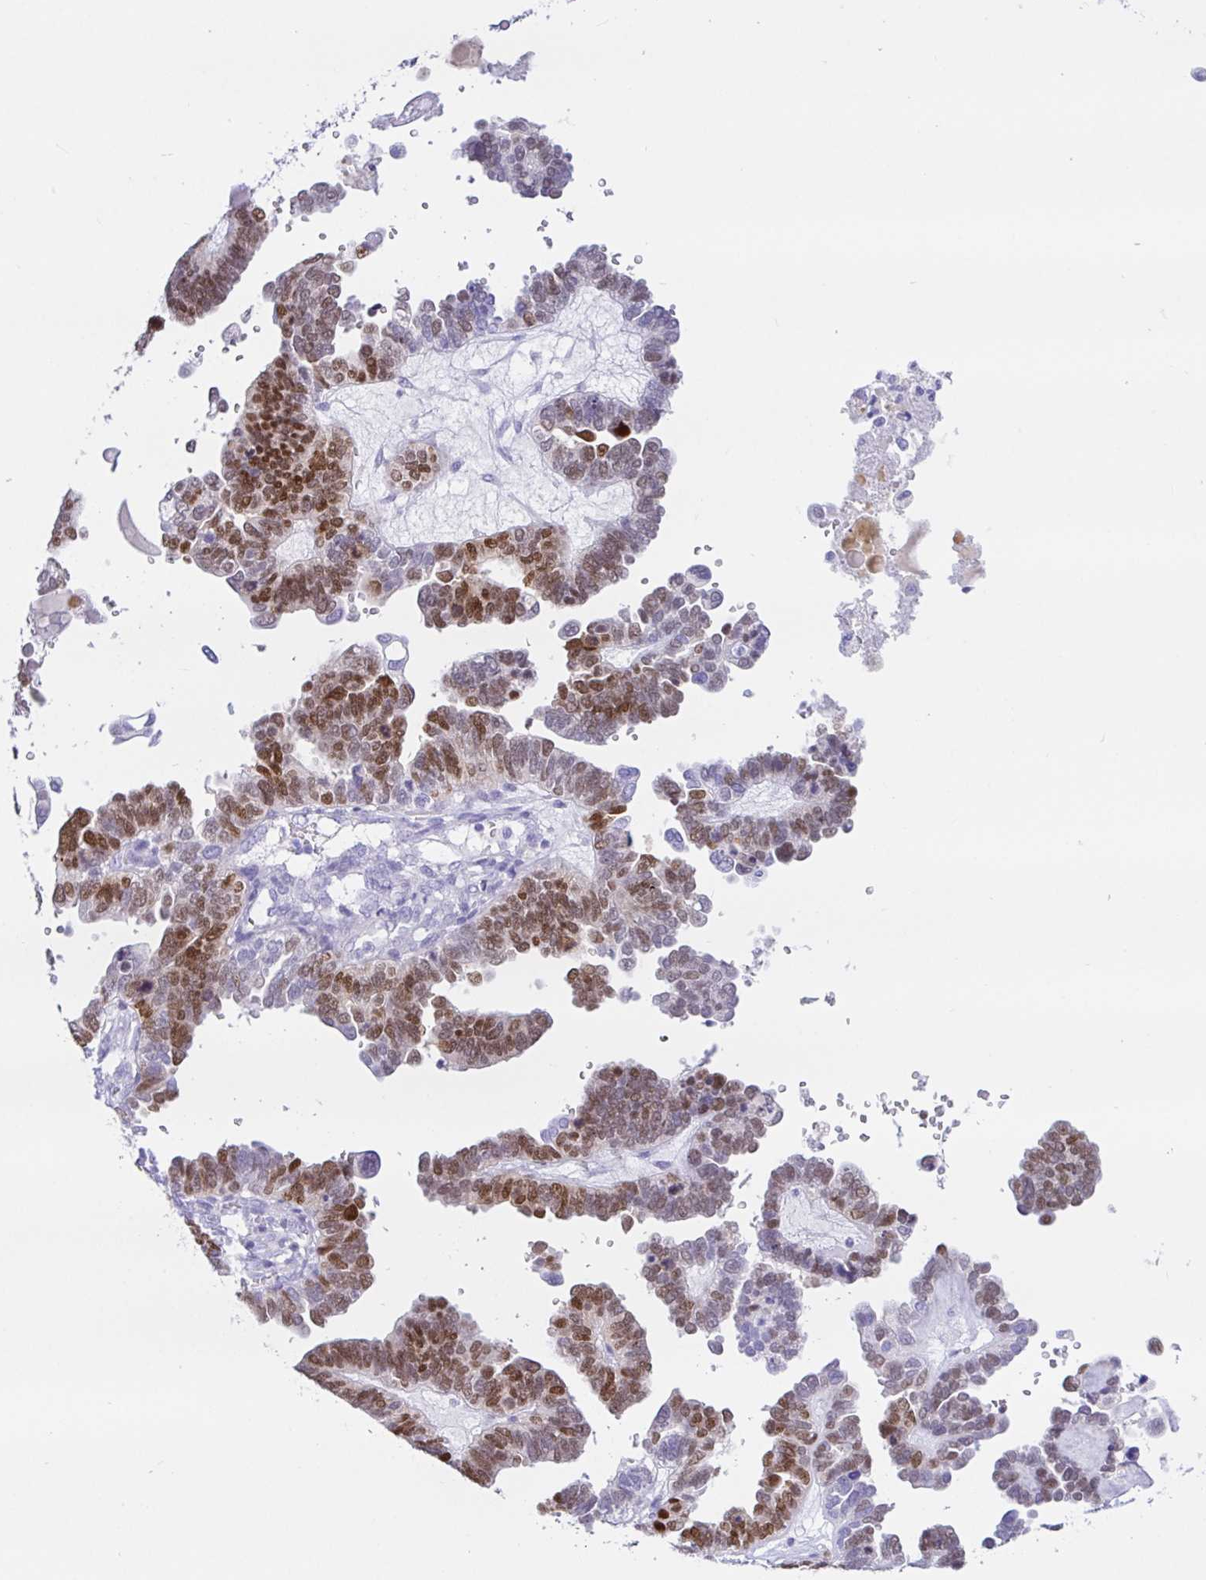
{"staining": {"intensity": "moderate", "quantity": ">75%", "location": "nuclear"}, "tissue": "ovarian cancer", "cell_type": "Tumor cells", "image_type": "cancer", "snomed": [{"axis": "morphology", "description": "Cystadenocarcinoma, serous, NOS"}, {"axis": "topography", "description": "Ovary"}], "caption": "IHC of human ovarian cancer reveals medium levels of moderate nuclear expression in about >75% of tumor cells. (DAB IHC with brightfield microscopy, high magnification).", "gene": "PAX8", "patient": {"sex": "female", "age": 51}}